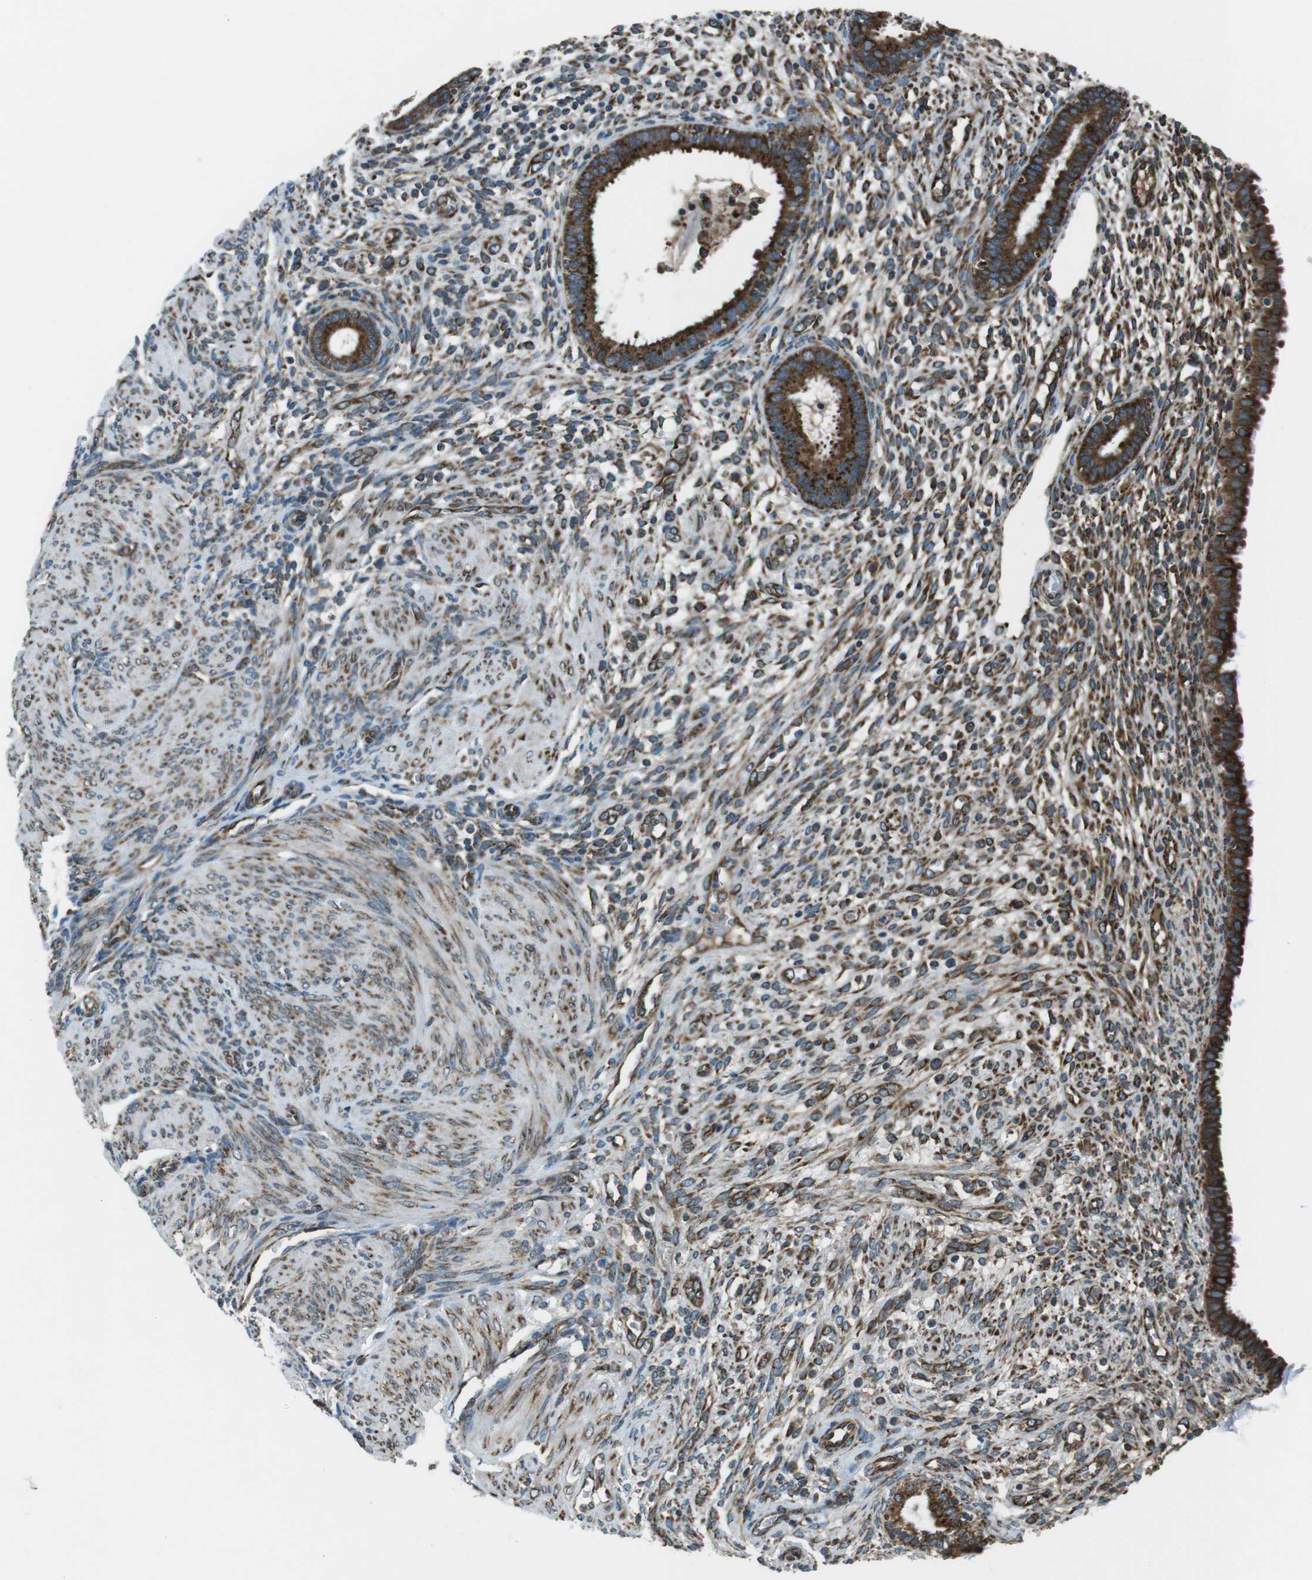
{"staining": {"intensity": "moderate", "quantity": ">75%", "location": "cytoplasmic/membranous"}, "tissue": "endometrium", "cell_type": "Cells in endometrial stroma", "image_type": "normal", "snomed": [{"axis": "morphology", "description": "Normal tissue, NOS"}, {"axis": "topography", "description": "Endometrium"}], "caption": "Immunohistochemistry (IHC) (DAB (3,3'-diaminobenzidine)) staining of unremarkable human endometrium shows moderate cytoplasmic/membranous protein positivity in about >75% of cells in endometrial stroma.", "gene": "KTN1", "patient": {"sex": "female", "age": 72}}